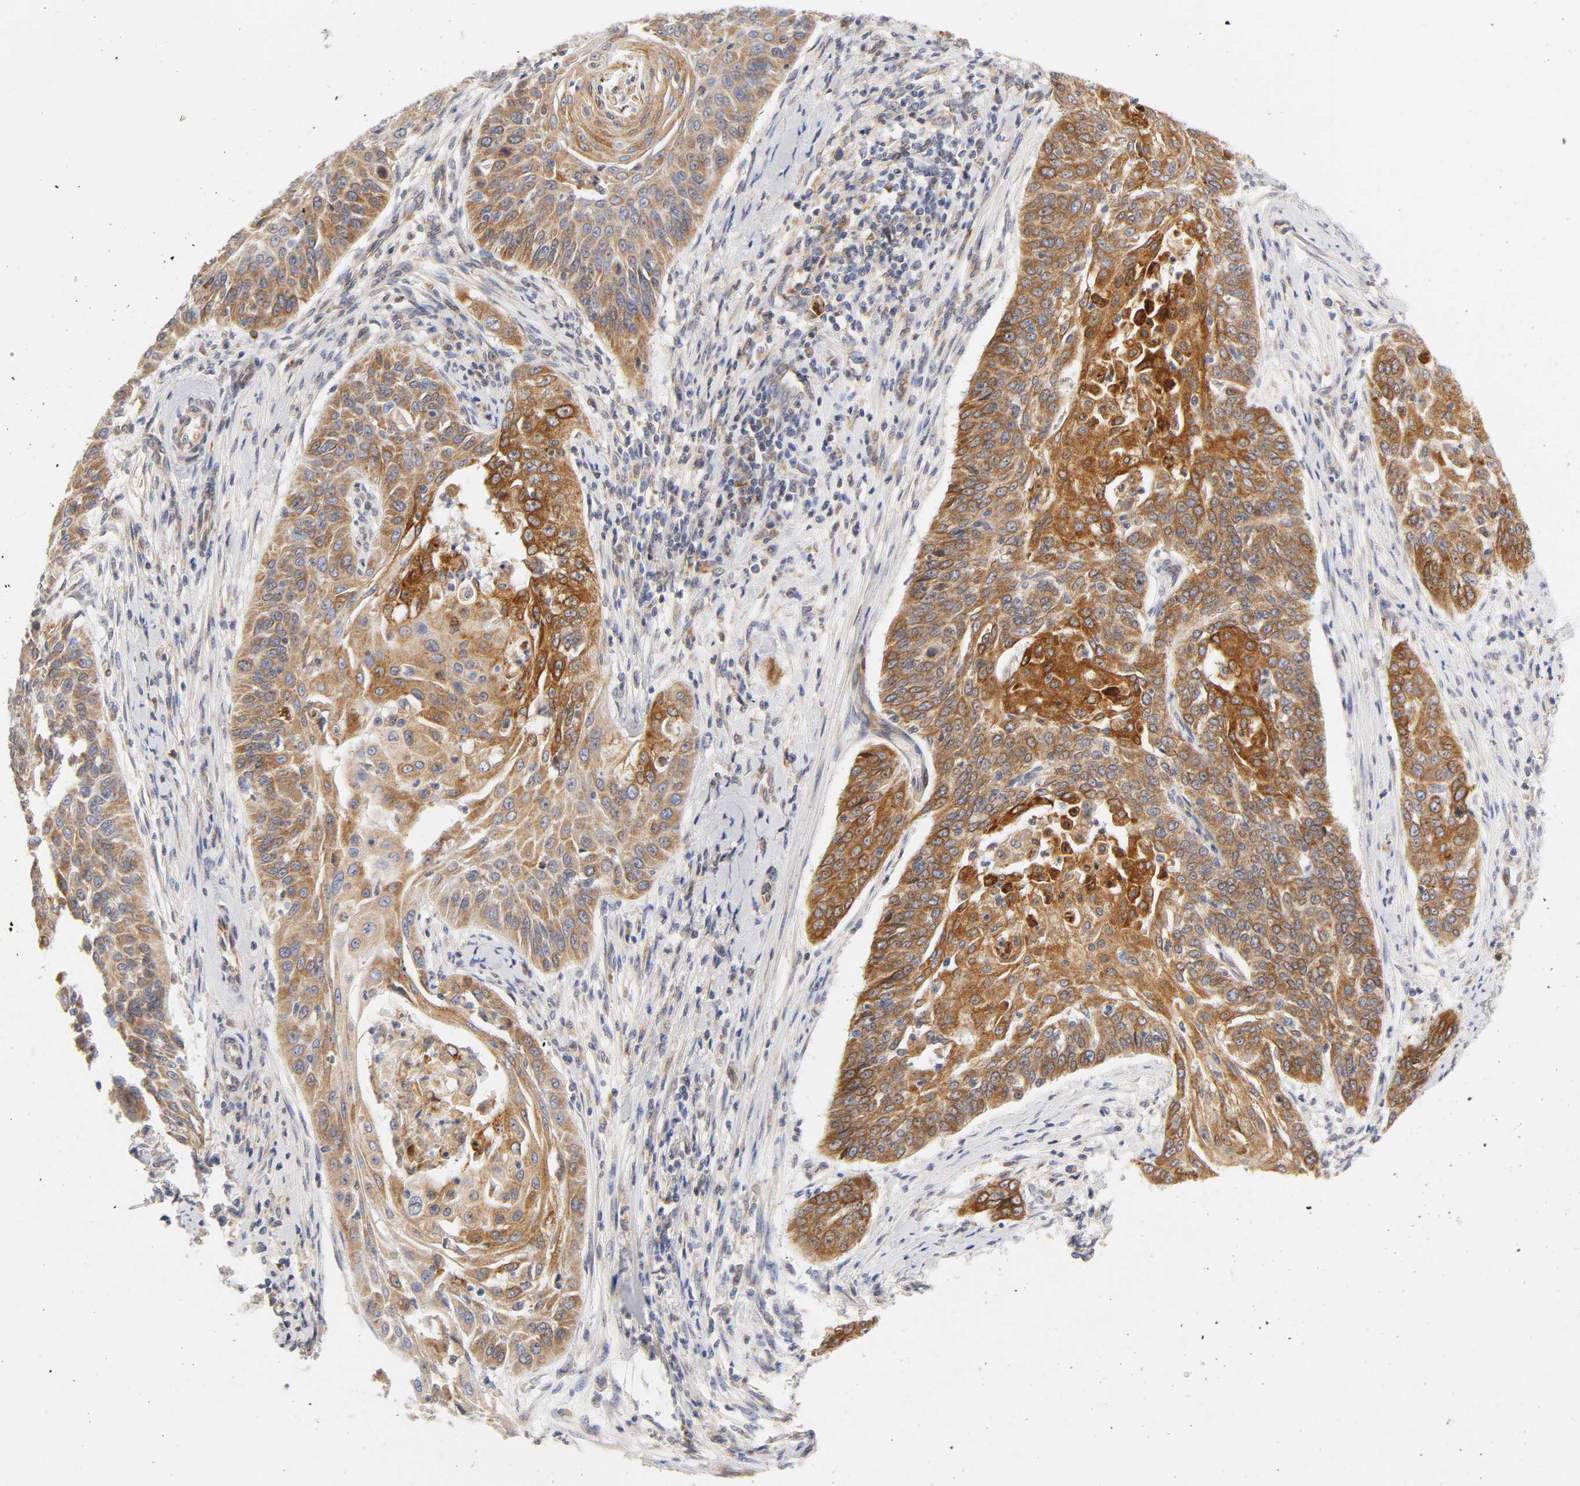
{"staining": {"intensity": "moderate", "quantity": ">75%", "location": "cytoplasmic/membranous"}, "tissue": "cervical cancer", "cell_type": "Tumor cells", "image_type": "cancer", "snomed": [{"axis": "morphology", "description": "Squamous cell carcinoma, NOS"}, {"axis": "topography", "description": "Cervix"}], "caption": "DAB (3,3'-diaminobenzidine) immunohistochemical staining of human cervical cancer demonstrates moderate cytoplasmic/membranous protein positivity in approximately >75% of tumor cells.", "gene": "POR", "patient": {"sex": "female", "age": 33}}